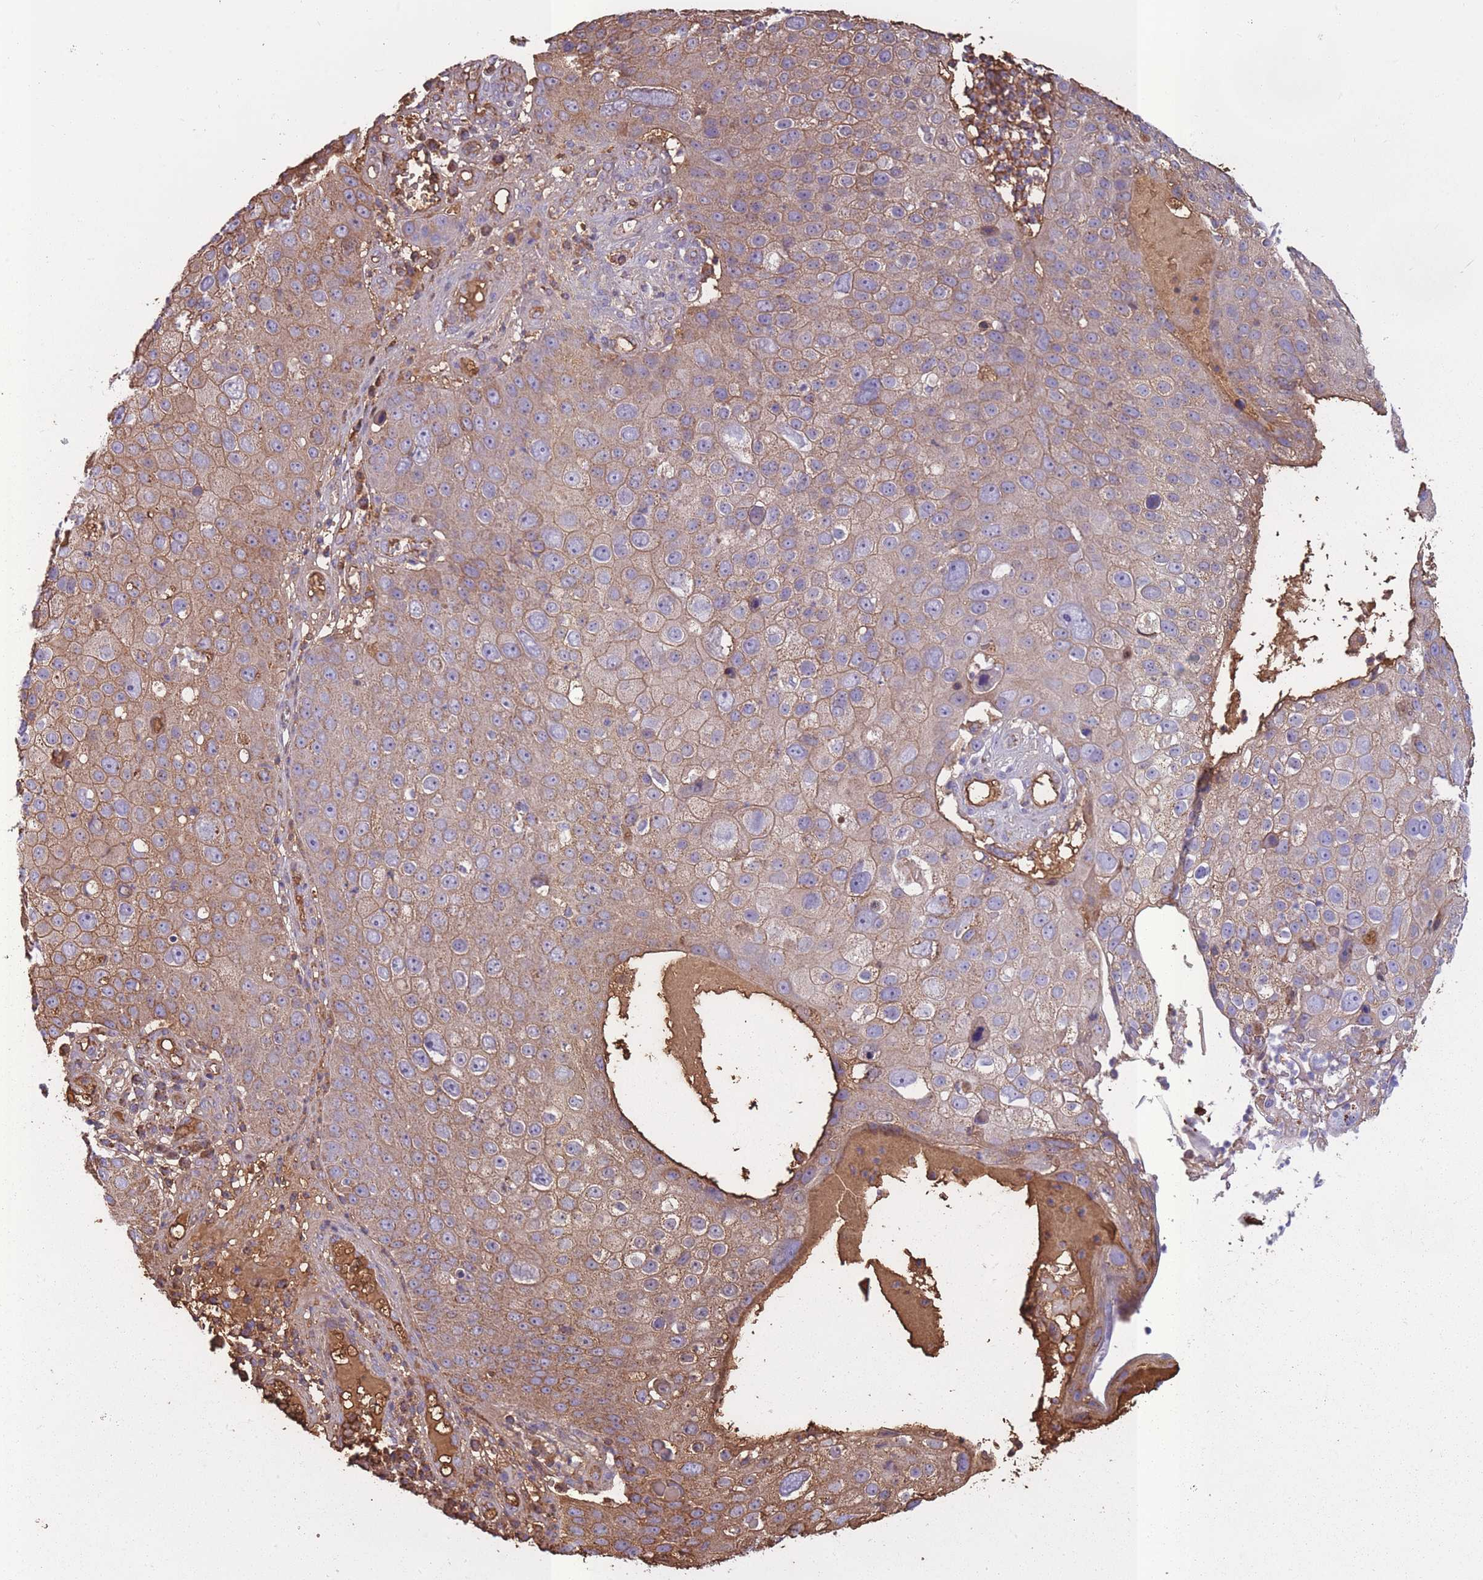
{"staining": {"intensity": "weak", "quantity": "<25%", "location": "cytoplasmic/membranous"}, "tissue": "skin cancer", "cell_type": "Tumor cells", "image_type": "cancer", "snomed": [{"axis": "morphology", "description": "Squamous cell carcinoma, NOS"}, {"axis": "topography", "description": "Skin"}], "caption": "This is an immunohistochemistry (IHC) image of skin cancer. There is no expression in tumor cells.", "gene": "KAT2A", "patient": {"sex": "male", "age": 71}}